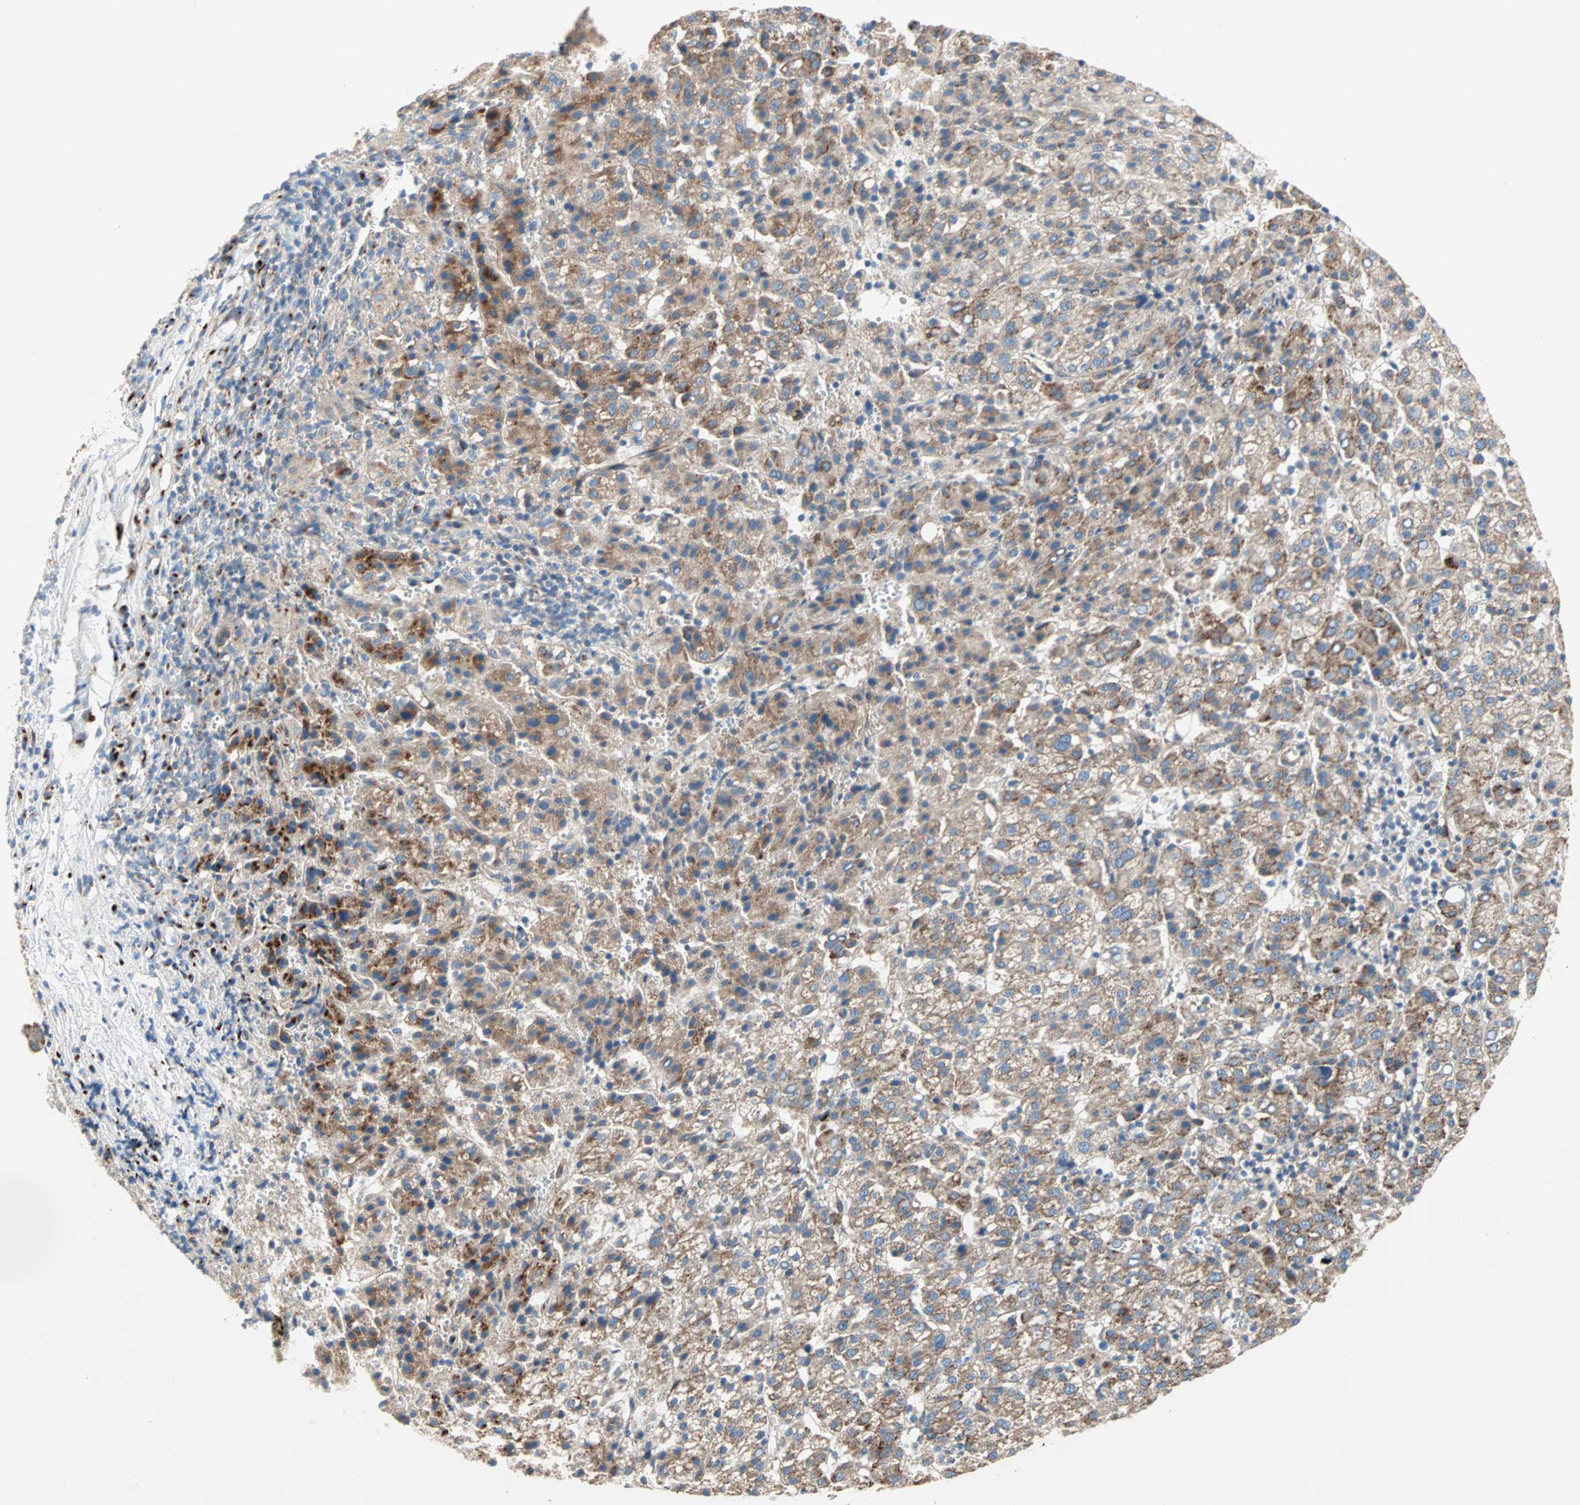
{"staining": {"intensity": "moderate", "quantity": ">75%", "location": "cytoplasmic/membranous"}, "tissue": "liver cancer", "cell_type": "Tumor cells", "image_type": "cancer", "snomed": [{"axis": "morphology", "description": "Carcinoma, Hepatocellular, NOS"}, {"axis": "topography", "description": "Liver"}], "caption": "Immunohistochemistry (IHC) micrograph of hepatocellular carcinoma (liver) stained for a protein (brown), which displays medium levels of moderate cytoplasmic/membranous staining in about >75% of tumor cells.", "gene": "PDE8A", "patient": {"sex": "female", "age": 58}}